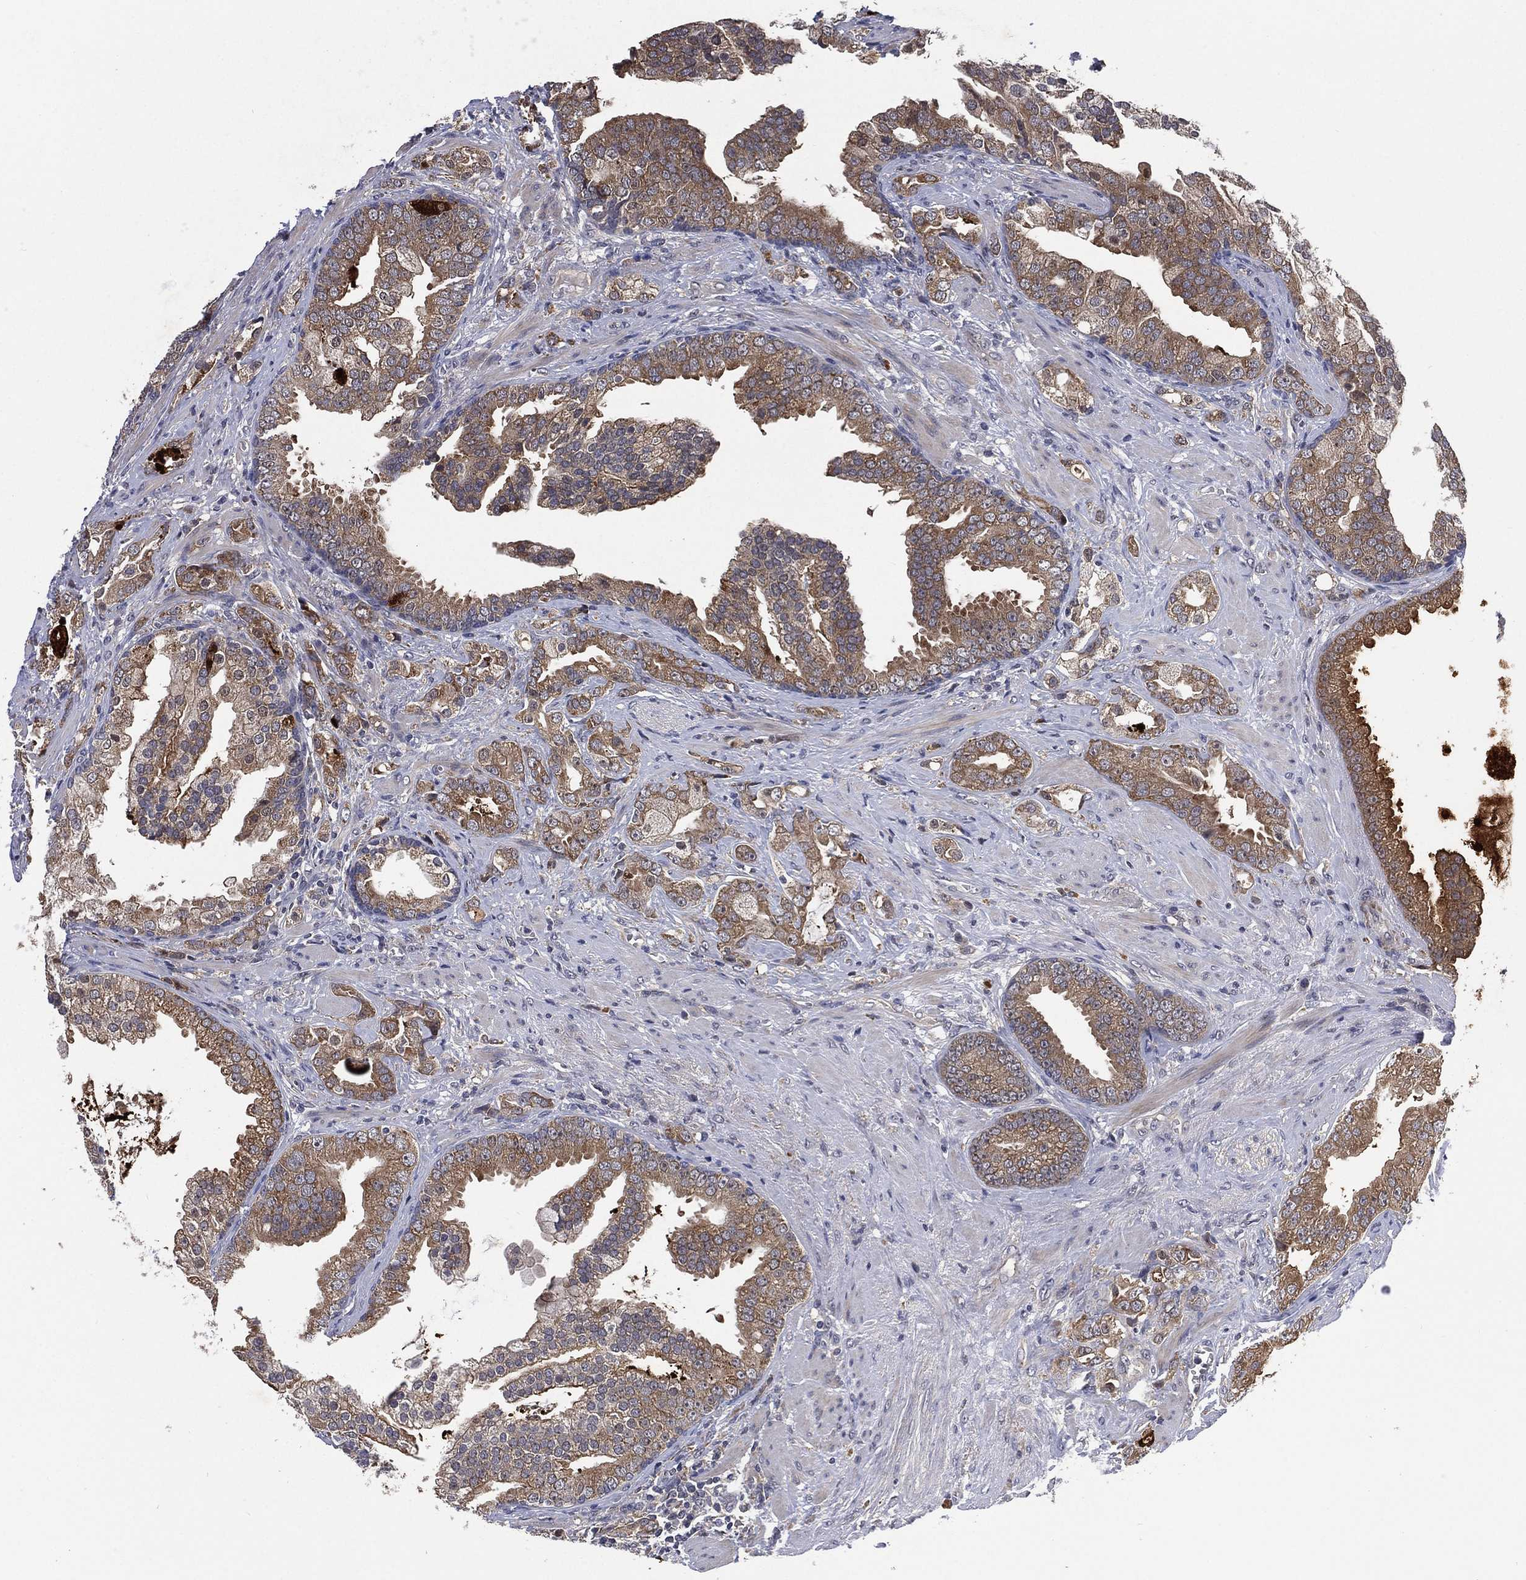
{"staining": {"intensity": "moderate", "quantity": "<25%", "location": "cytoplasmic/membranous"}, "tissue": "prostate cancer", "cell_type": "Tumor cells", "image_type": "cancer", "snomed": [{"axis": "morphology", "description": "Adenocarcinoma, NOS"}, {"axis": "topography", "description": "Prostate"}], "caption": "Adenocarcinoma (prostate) tissue demonstrates moderate cytoplasmic/membranous staining in about <25% of tumor cells (brown staining indicates protein expression, while blue staining denotes nuclei).", "gene": "SELENOO", "patient": {"sex": "male", "age": 57}}